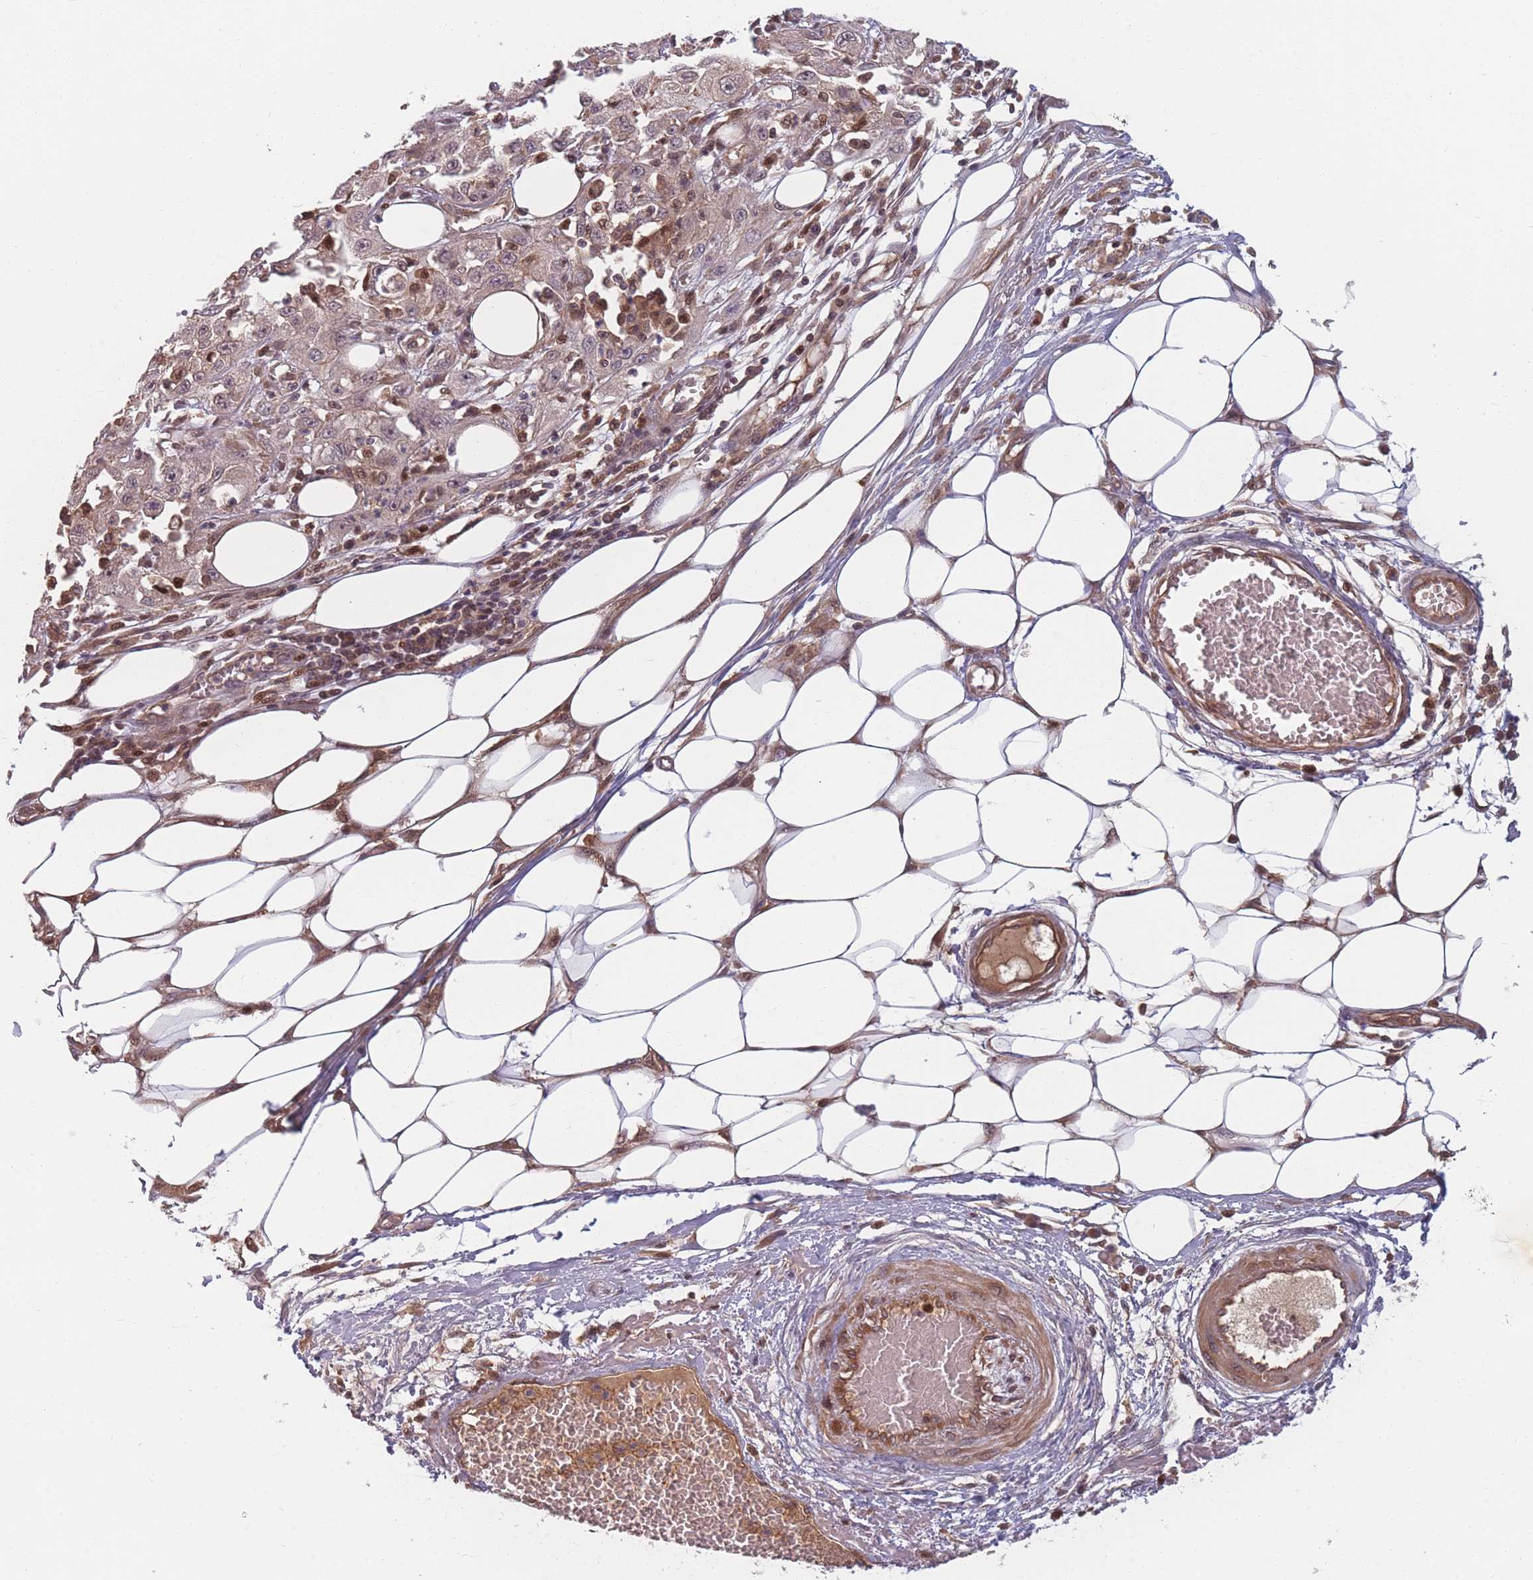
{"staining": {"intensity": "weak", "quantity": "<25%", "location": "cytoplasmic/membranous"}, "tissue": "skin cancer", "cell_type": "Tumor cells", "image_type": "cancer", "snomed": [{"axis": "morphology", "description": "Squamous cell carcinoma, NOS"}, {"axis": "morphology", "description": "Squamous cell carcinoma, metastatic, NOS"}, {"axis": "topography", "description": "Skin"}, {"axis": "topography", "description": "Lymph node"}], "caption": "DAB (3,3'-diaminobenzidine) immunohistochemical staining of human squamous cell carcinoma (skin) exhibits no significant staining in tumor cells. (DAB IHC, high magnification).", "gene": "FAM153A", "patient": {"sex": "male", "age": 75}}